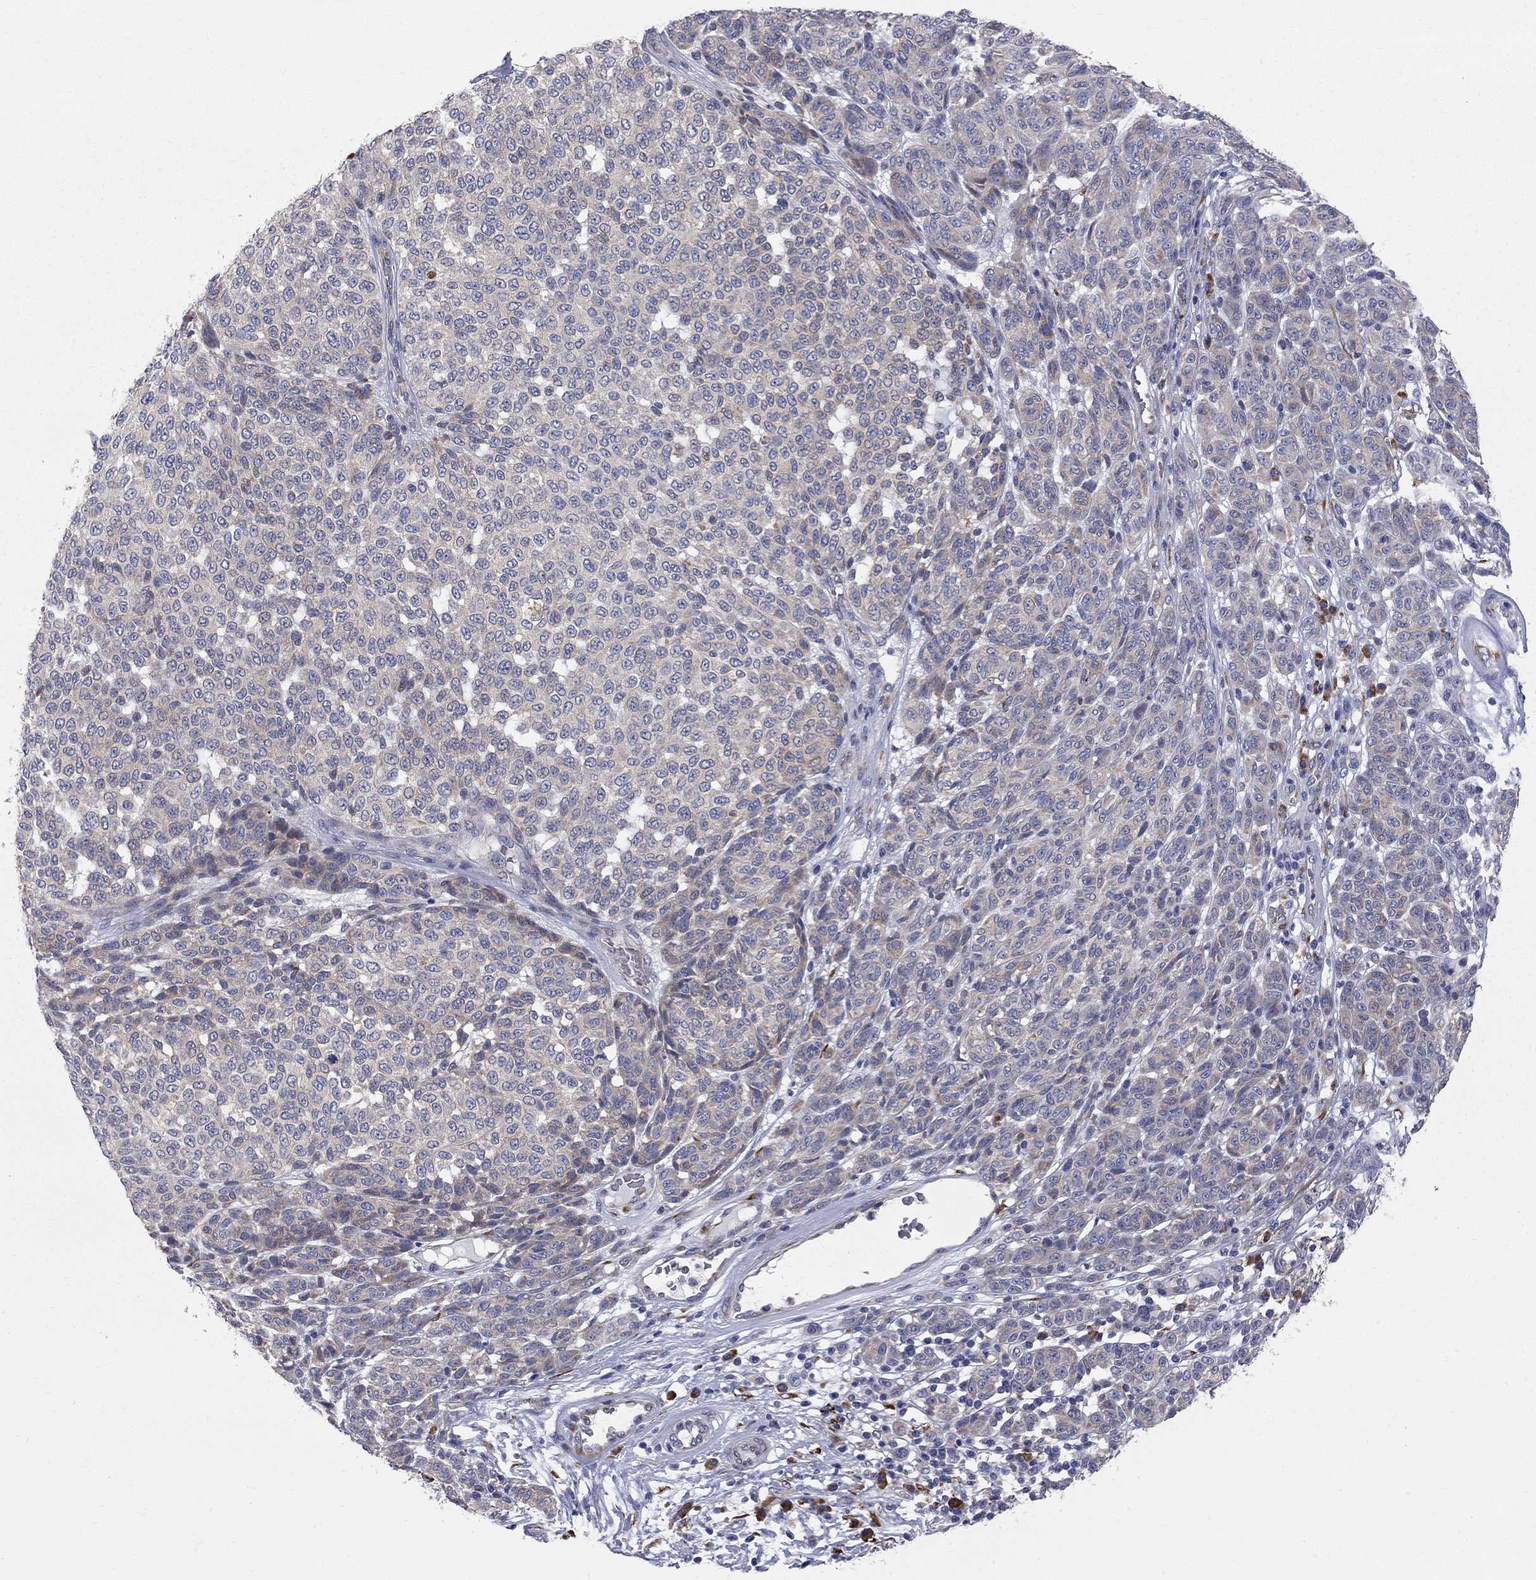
{"staining": {"intensity": "negative", "quantity": "none", "location": "none"}, "tissue": "melanoma", "cell_type": "Tumor cells", "image_type": "cancer", "snomed": [{"axis": "morphology", "description": "Malignant melanoma, NOS"}, {"axis": "topography", "description": "Skin"}], "caption": "Melanoma was stained to show a protein in brown. There is no significant expression in tumor cells.", "gene": "CASTOR1", "patient": {"sex": "male", "age": 59}}